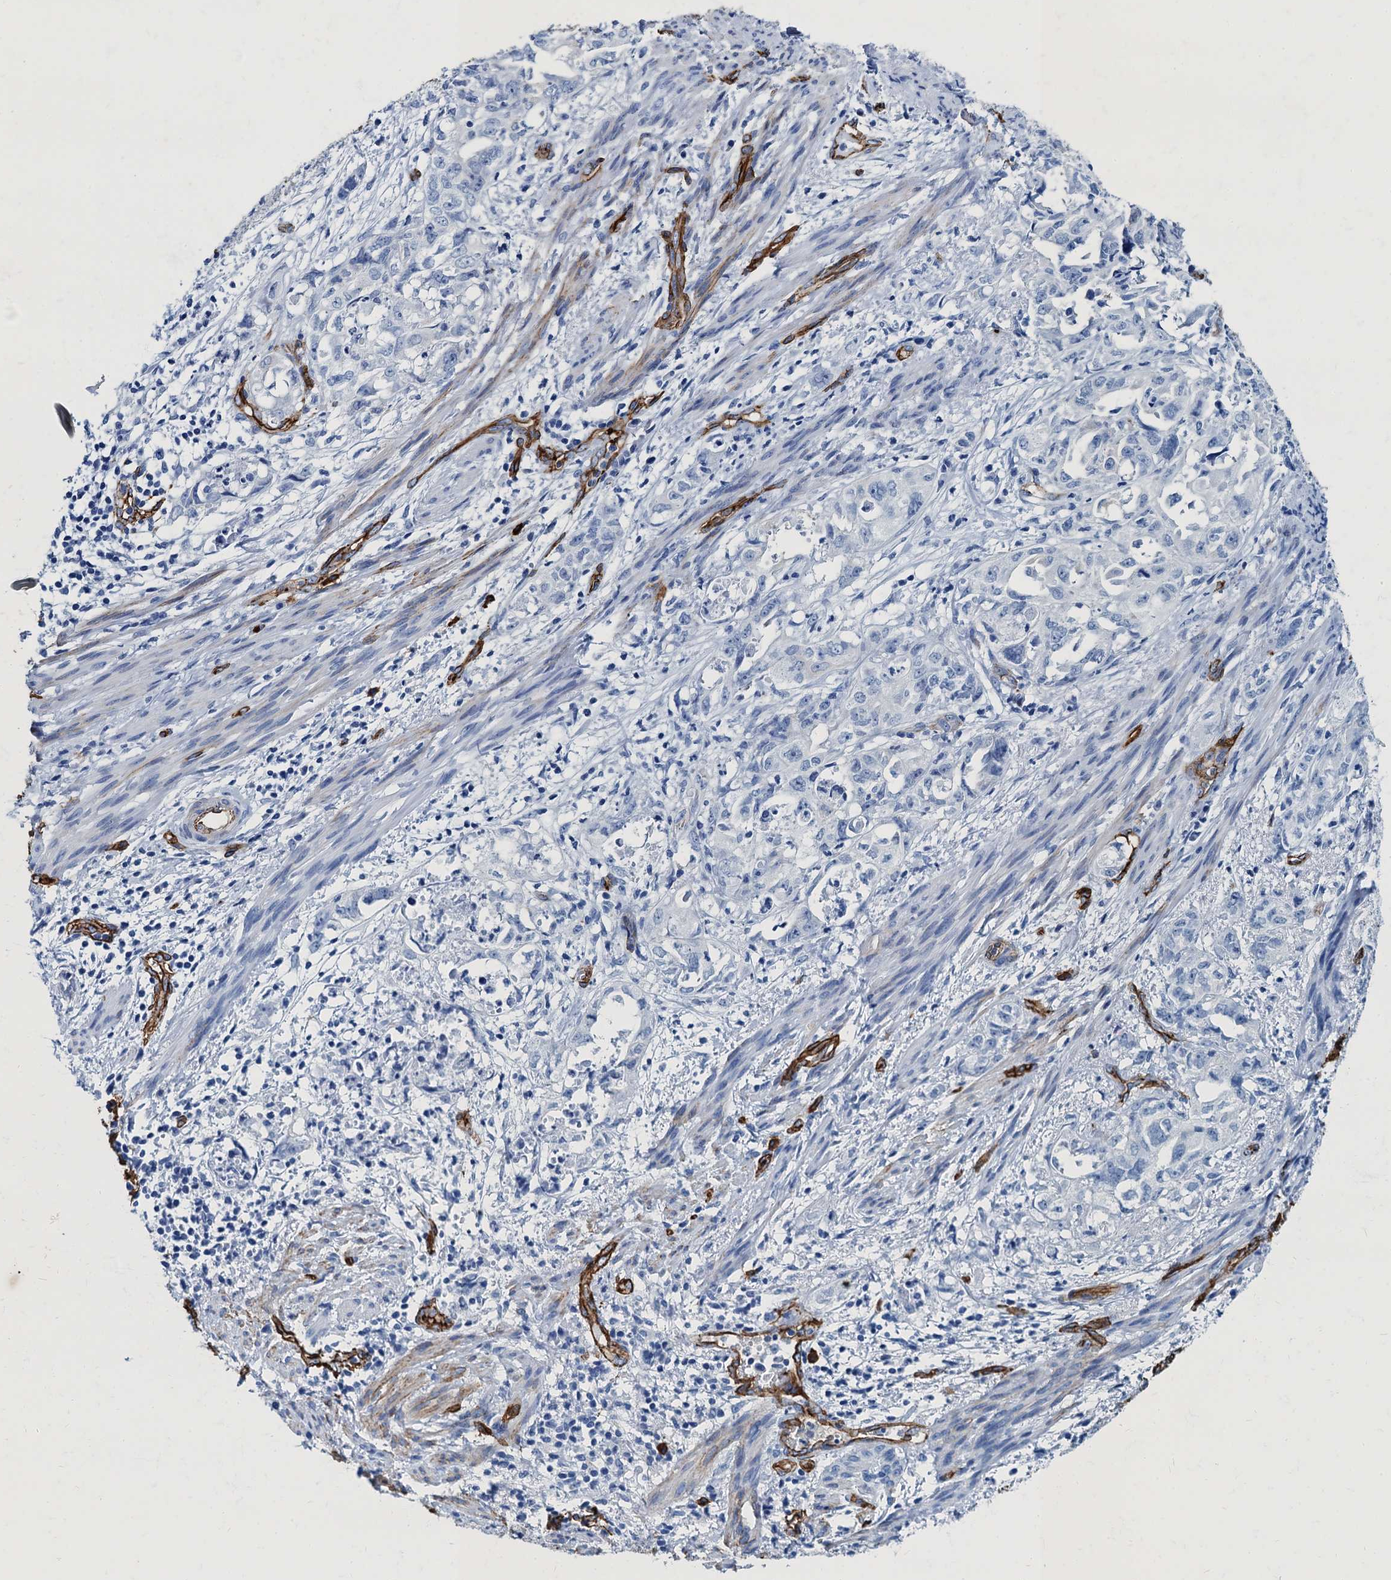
{"staining": {"intensity": "negative", "quantity": "none", "location": "none"}, "tissue": "endometrial cancer", "cell_type": "Tumor cells", "image_type": "cancer", "snomed": [{"axis": "morphology", "description": "Adenocarcinoma, NOS"}, {"axis": "topography", "description": "Endometrium"}], "caption": "A micrograph of human endometrial adenocarcinoma is negative for staining in tumor cells. (Stains: DAB (3,3'-diaminobenzidine) IHC with hematoxylin counter stain, Microscopy: brightfield microscopy at high magnification).", "gene": "CAVIN2", "patient": {"sex": "female", "age": 65}}